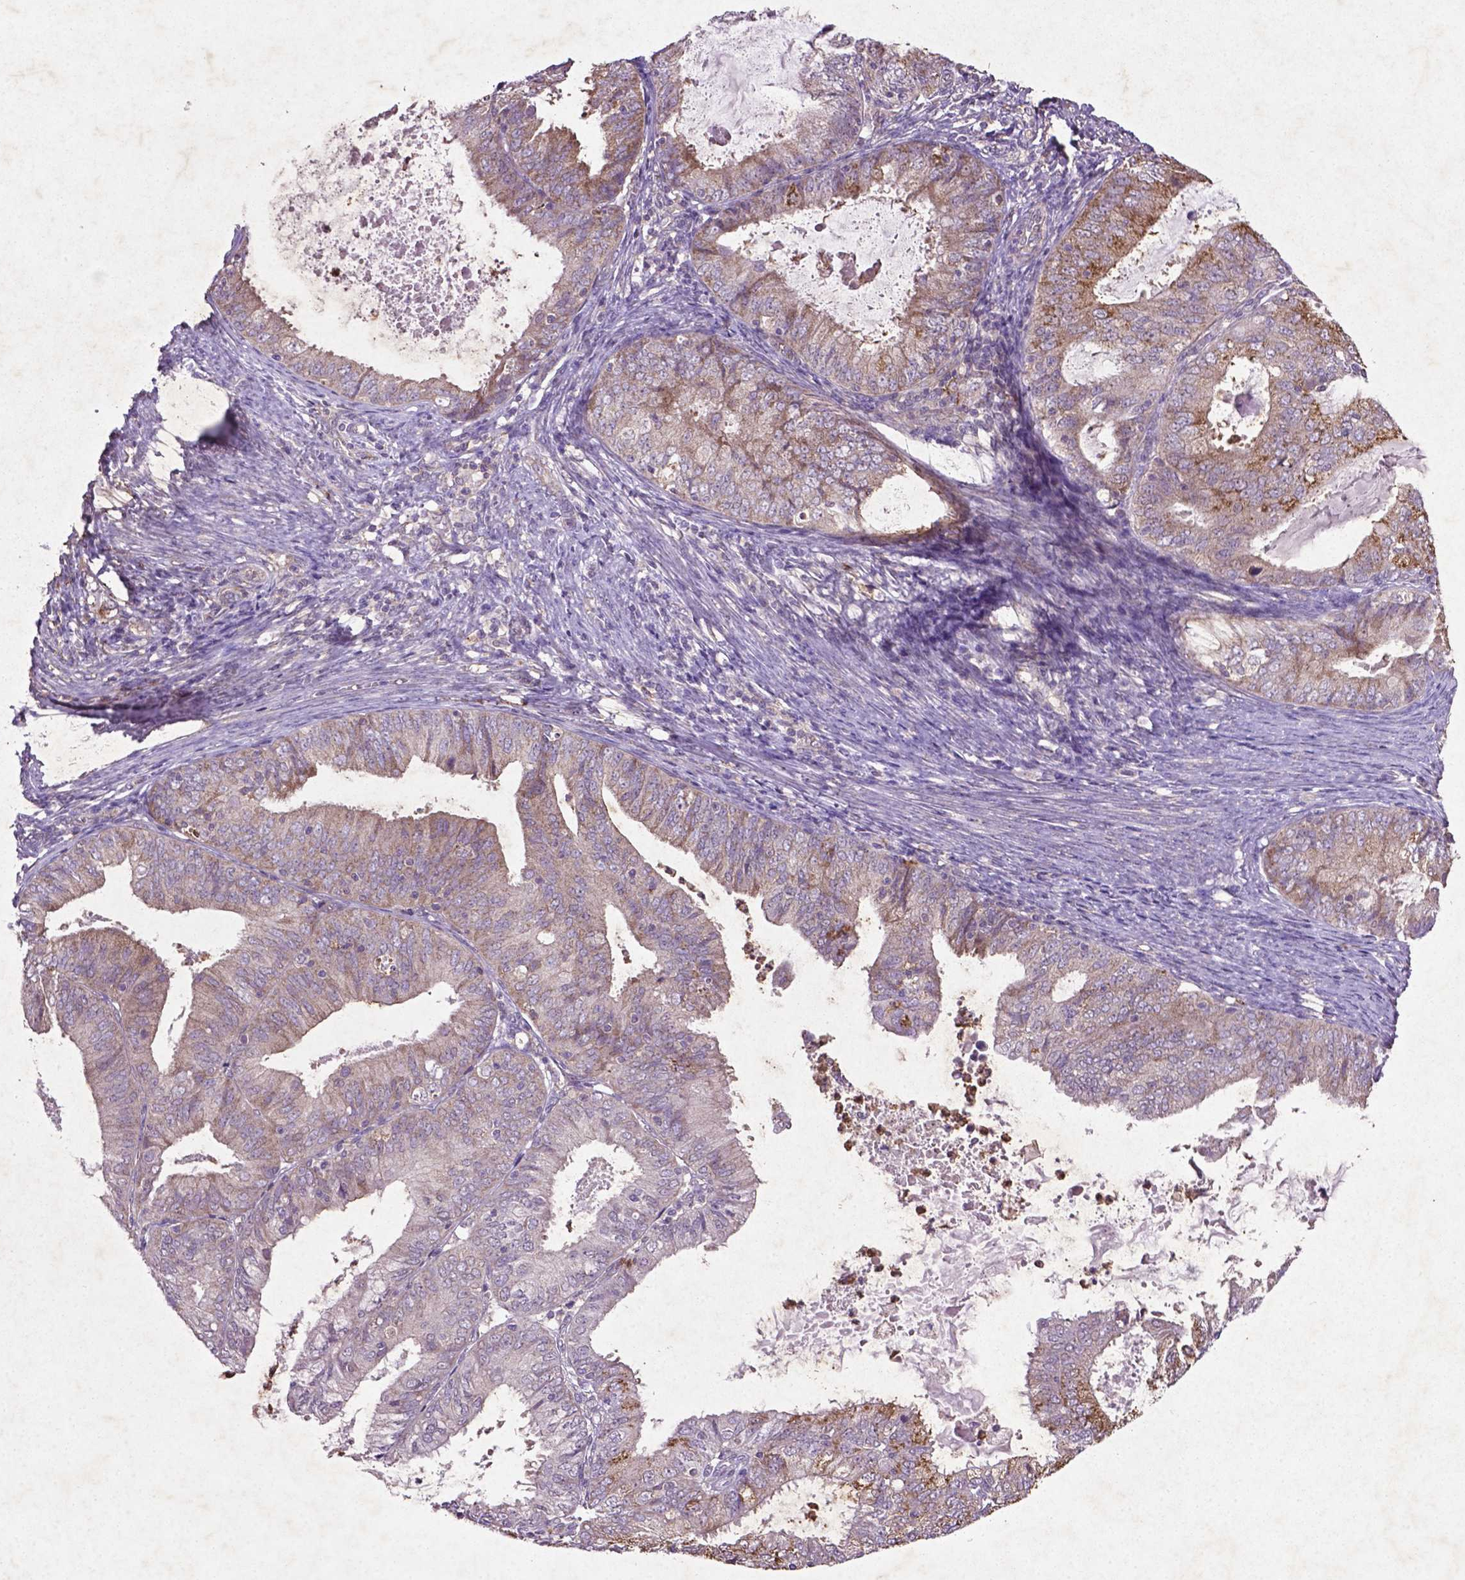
{"staining": {"intensity": "moderate", "quantity": "25%-75%", "location": "cytoplasmic/membranous"}, "tissue": "endometrial cancer", "cell_type": "Tumor cells", "image_type": "cancer", "snomed": [{"axis": "morphology", "description": "Adenocarcinoma, NOS"}, {"axis": "topography", "description": "Endometrium"}], "caption": "Endometrial adenocarcinoma stained for a protein reveals moderate cytoplasmic/membranous positivity in tumor cells. The protein of interest is shown in brown color, while the nuclei are stained blue.", "gene": "MTOR", "patient": {"sex": "female", "age": 57}}